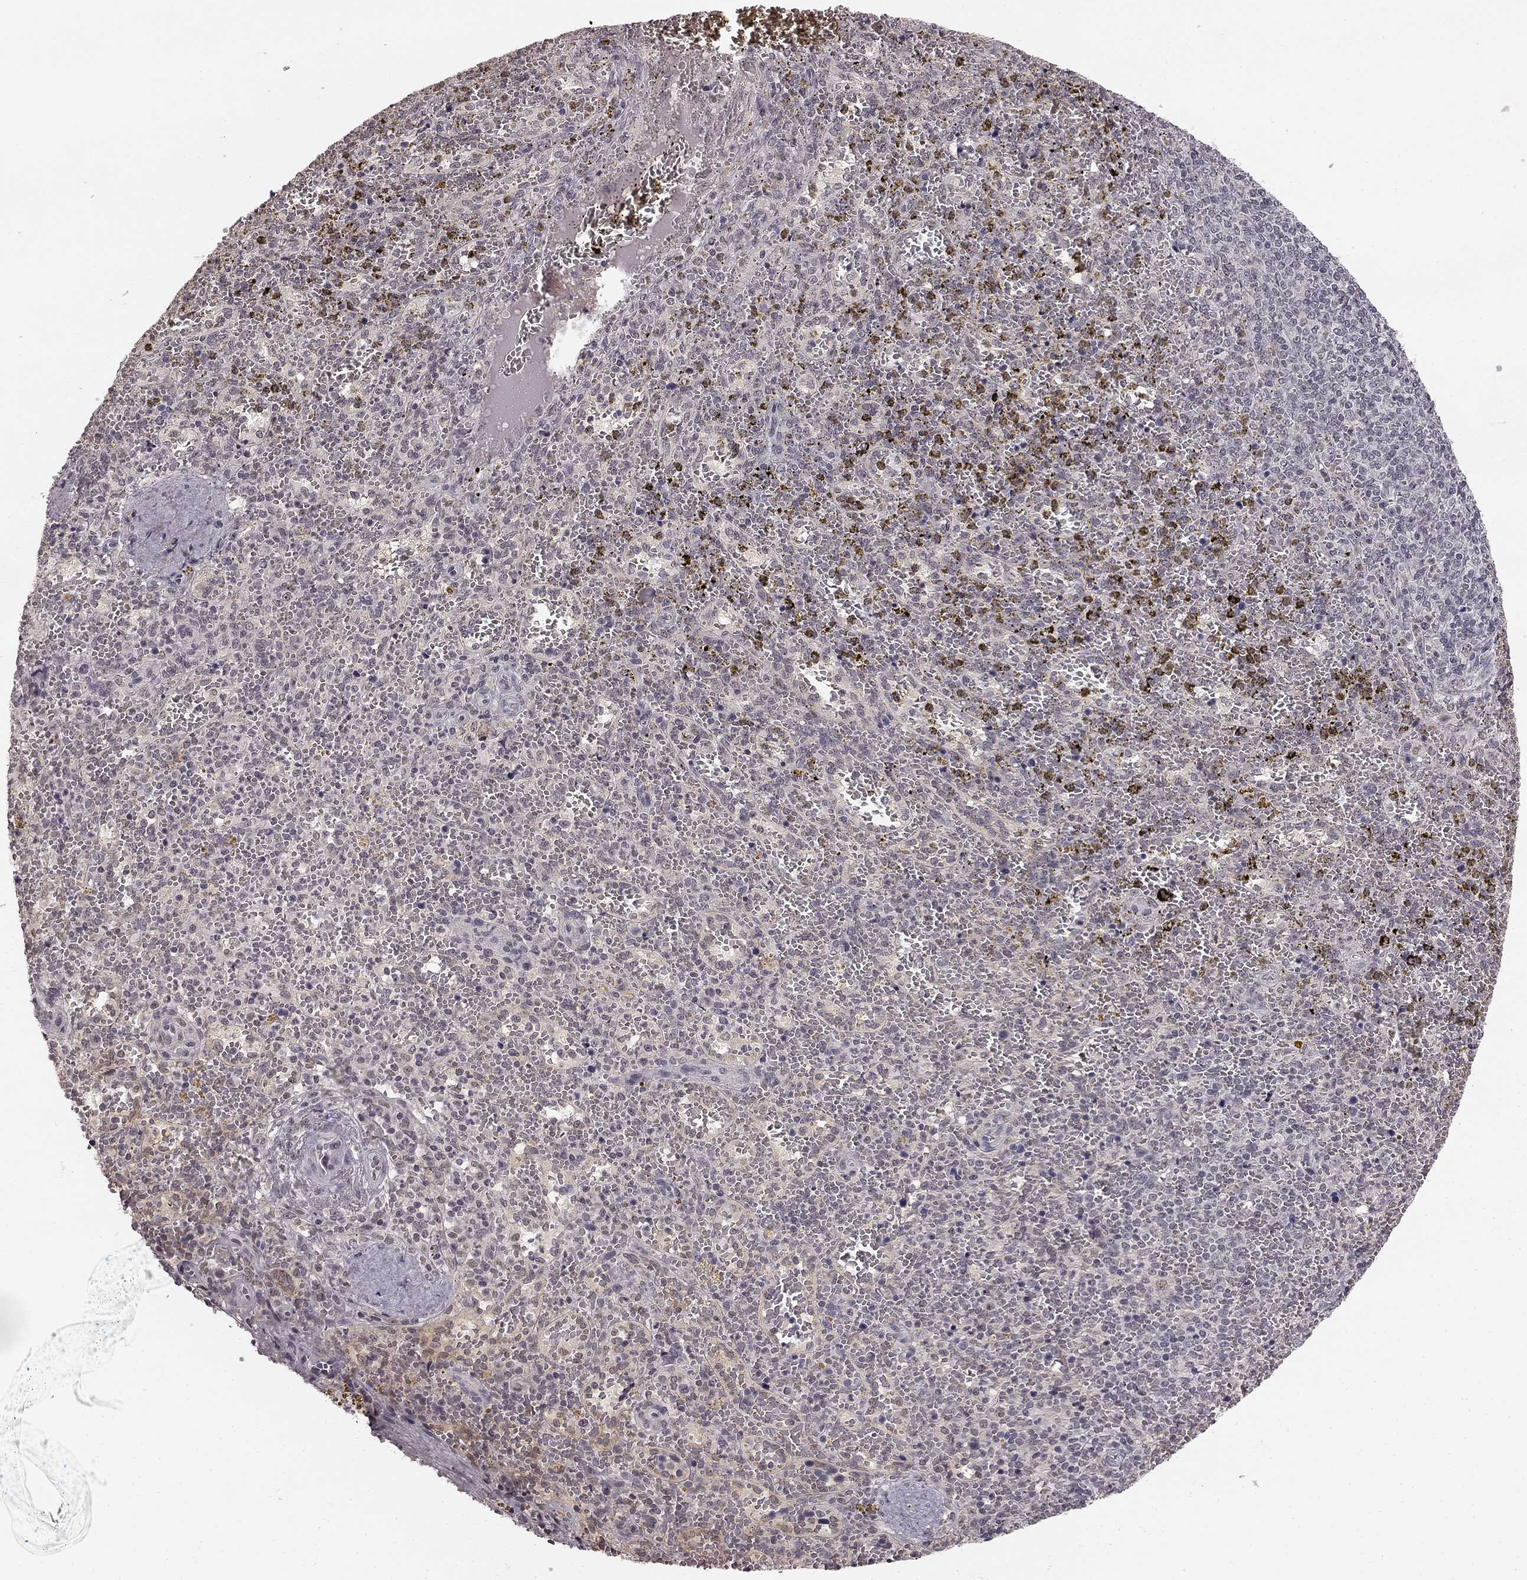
{"staining": {"intensity": "negative", "quantity": "none", "location": "none"}, "tissue": "spleen", "cell_type": "Cells in red pulp", "image_type": "normal", "snomed": [{"axis": "morphology", "description": "Normal tissue, NOS"}, {"axis": "topography", "description": "Spleen"}], "caption": "IHC of normal human spleen reveals no expression in cells in red pulp.", "gene": "HCN4", "patient": {"sex": "female", "age": 50}}